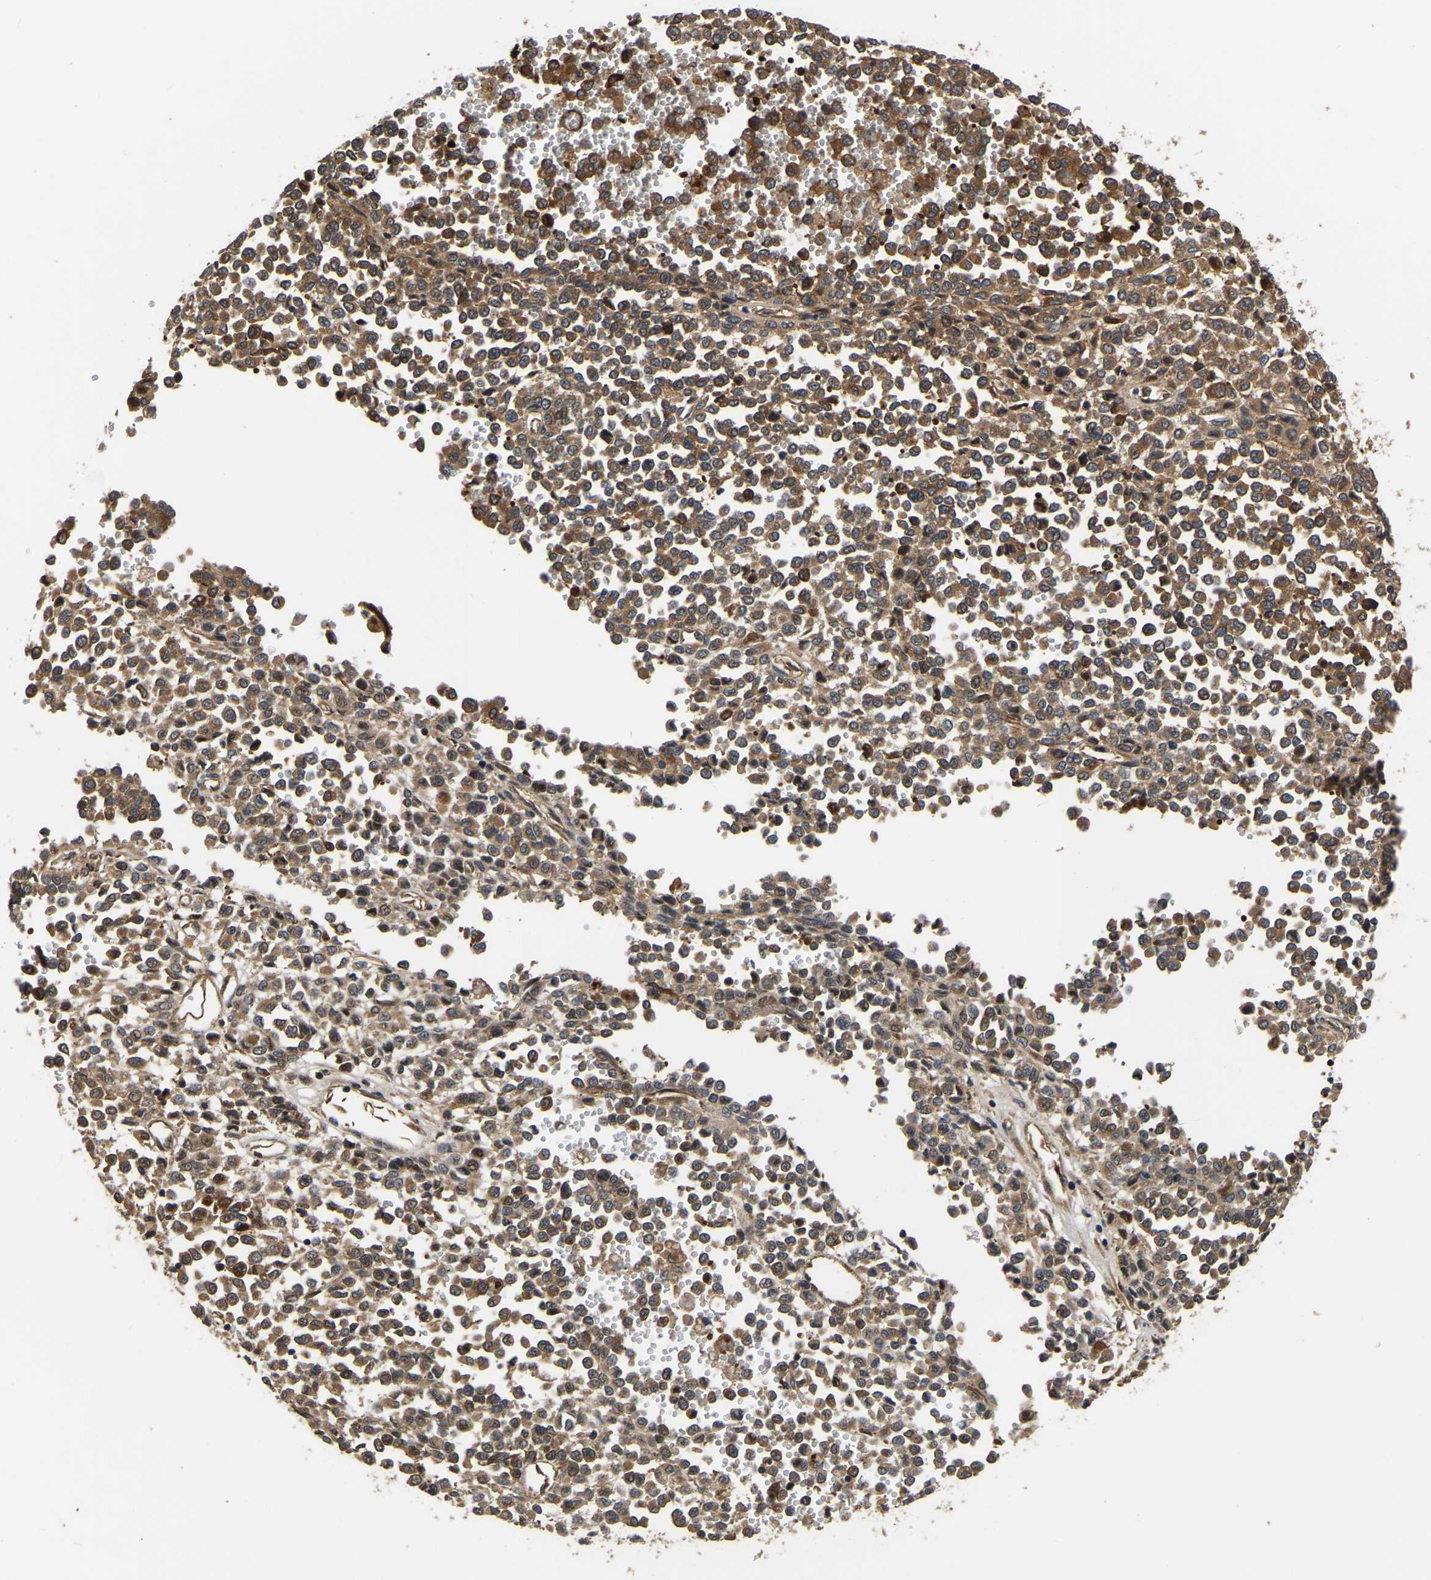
{"staining": {"intensity": "strong", "quantity": ">75%", "location": "cytoplasmic/membranous"}, "tissue": "melanoma", "cell_type": "Tumor cells", "image_type": "cancer", "snomed": [{"axis": "morphology", "description": "Malignant melanoma, Metastatic site"}, {"axis": "topography", "description": "Pancreas"}], "caption": "Tumor cells show high levels of strong cytoplasmic/membranous positivity in approximately >75% of cells in human melanoma.", "gene": "GARS1", "patient": {"sex": "female", "age": 30}}